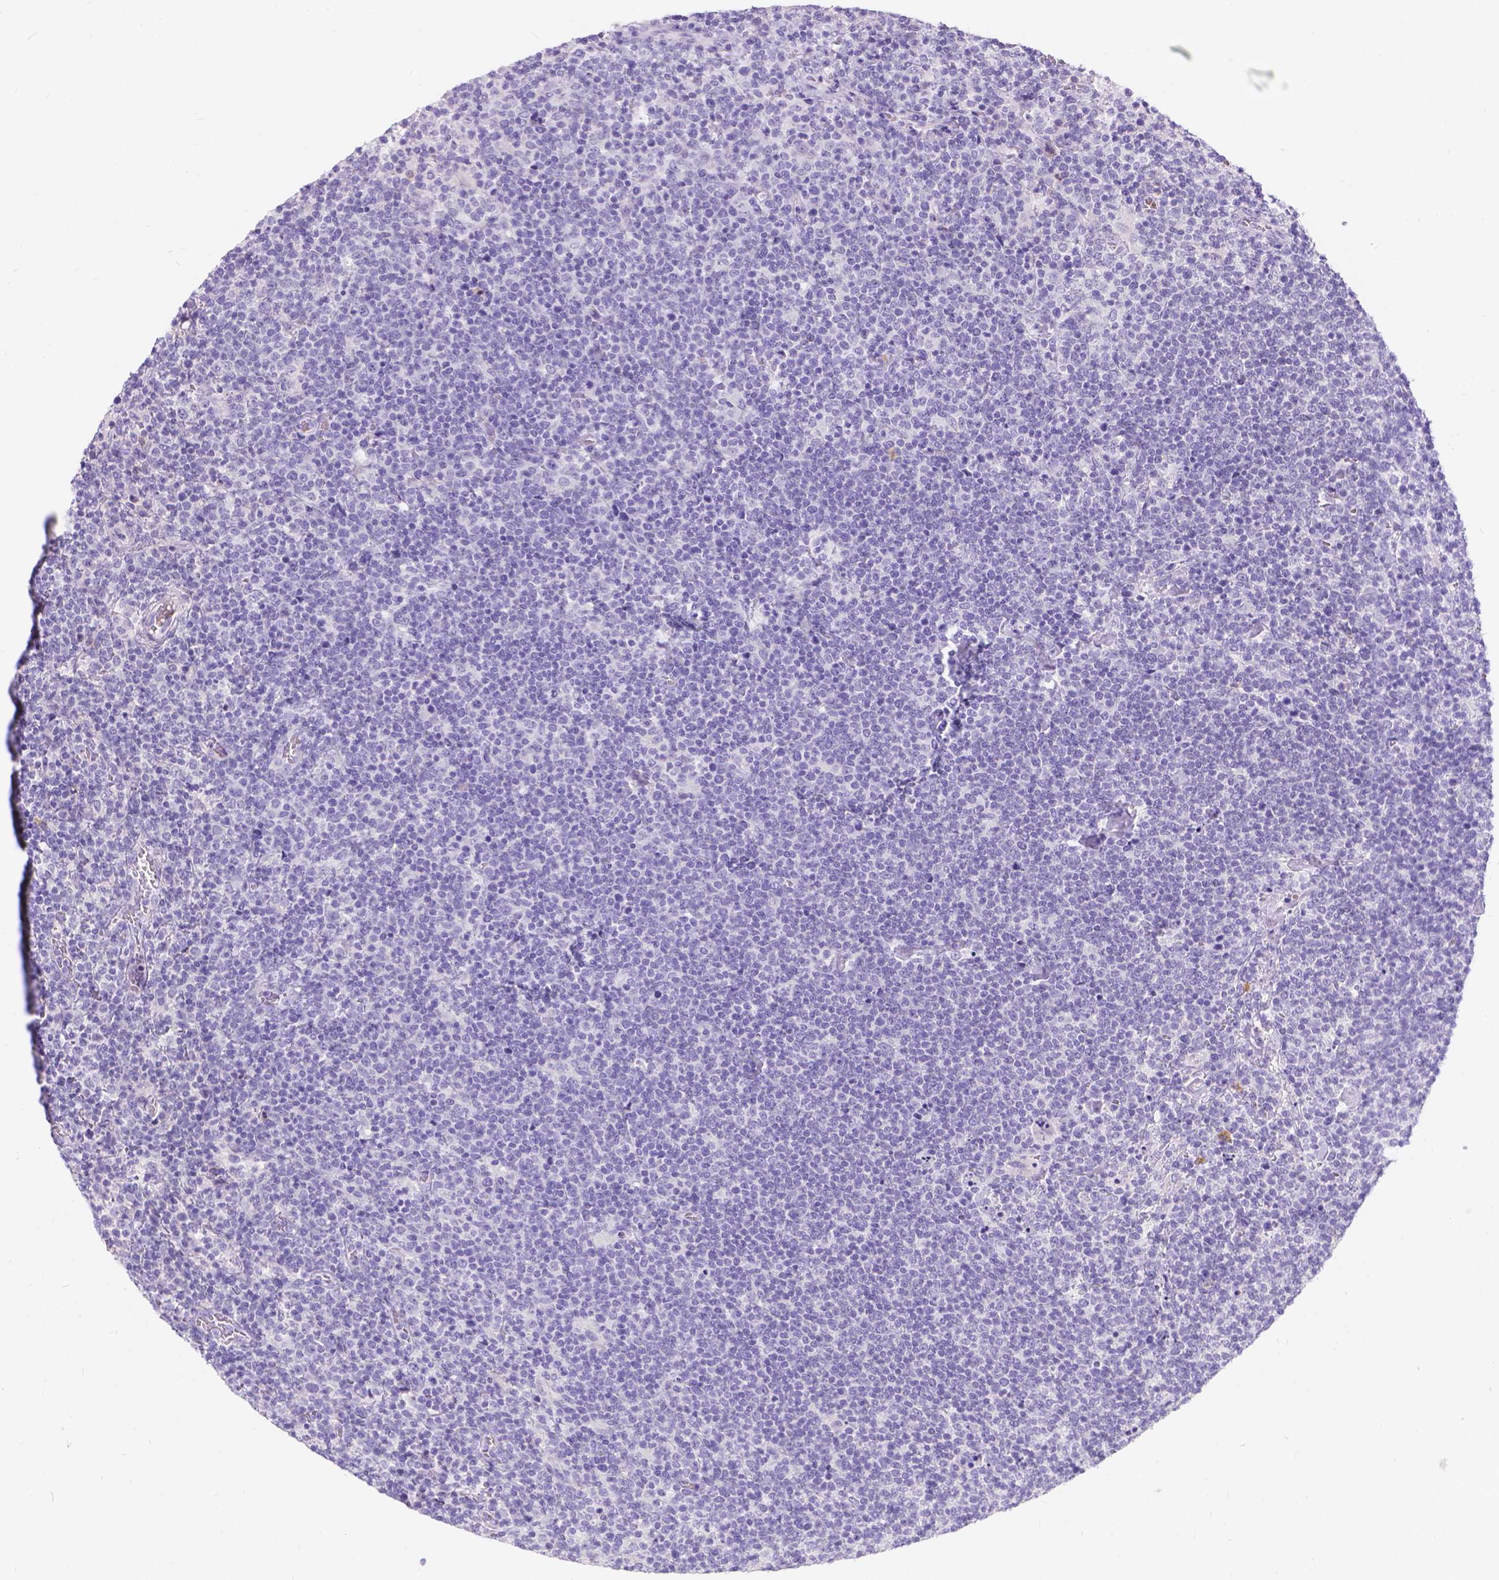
{"staining": {"intensity": "negative", "quantity": "none", "location": "none"}, "tissue": "lymphoma", "cell_type": "Tumor cells", "image_type": "cancer", "snomed": [{"axis": "morphology", "description": "Malignant lymphoma, non-Hodgkin's type, High grade"}, {"axis": "topography", "description": "Lymph node"}], "caption": "Immunohistochemical staining of human malignant lymphoma, non-Hodgkin's type (high-grade) displays no significant positivity in tumor cells.", "gene": "GNRHR", "patient": {"sex": "male", "age": 61}}